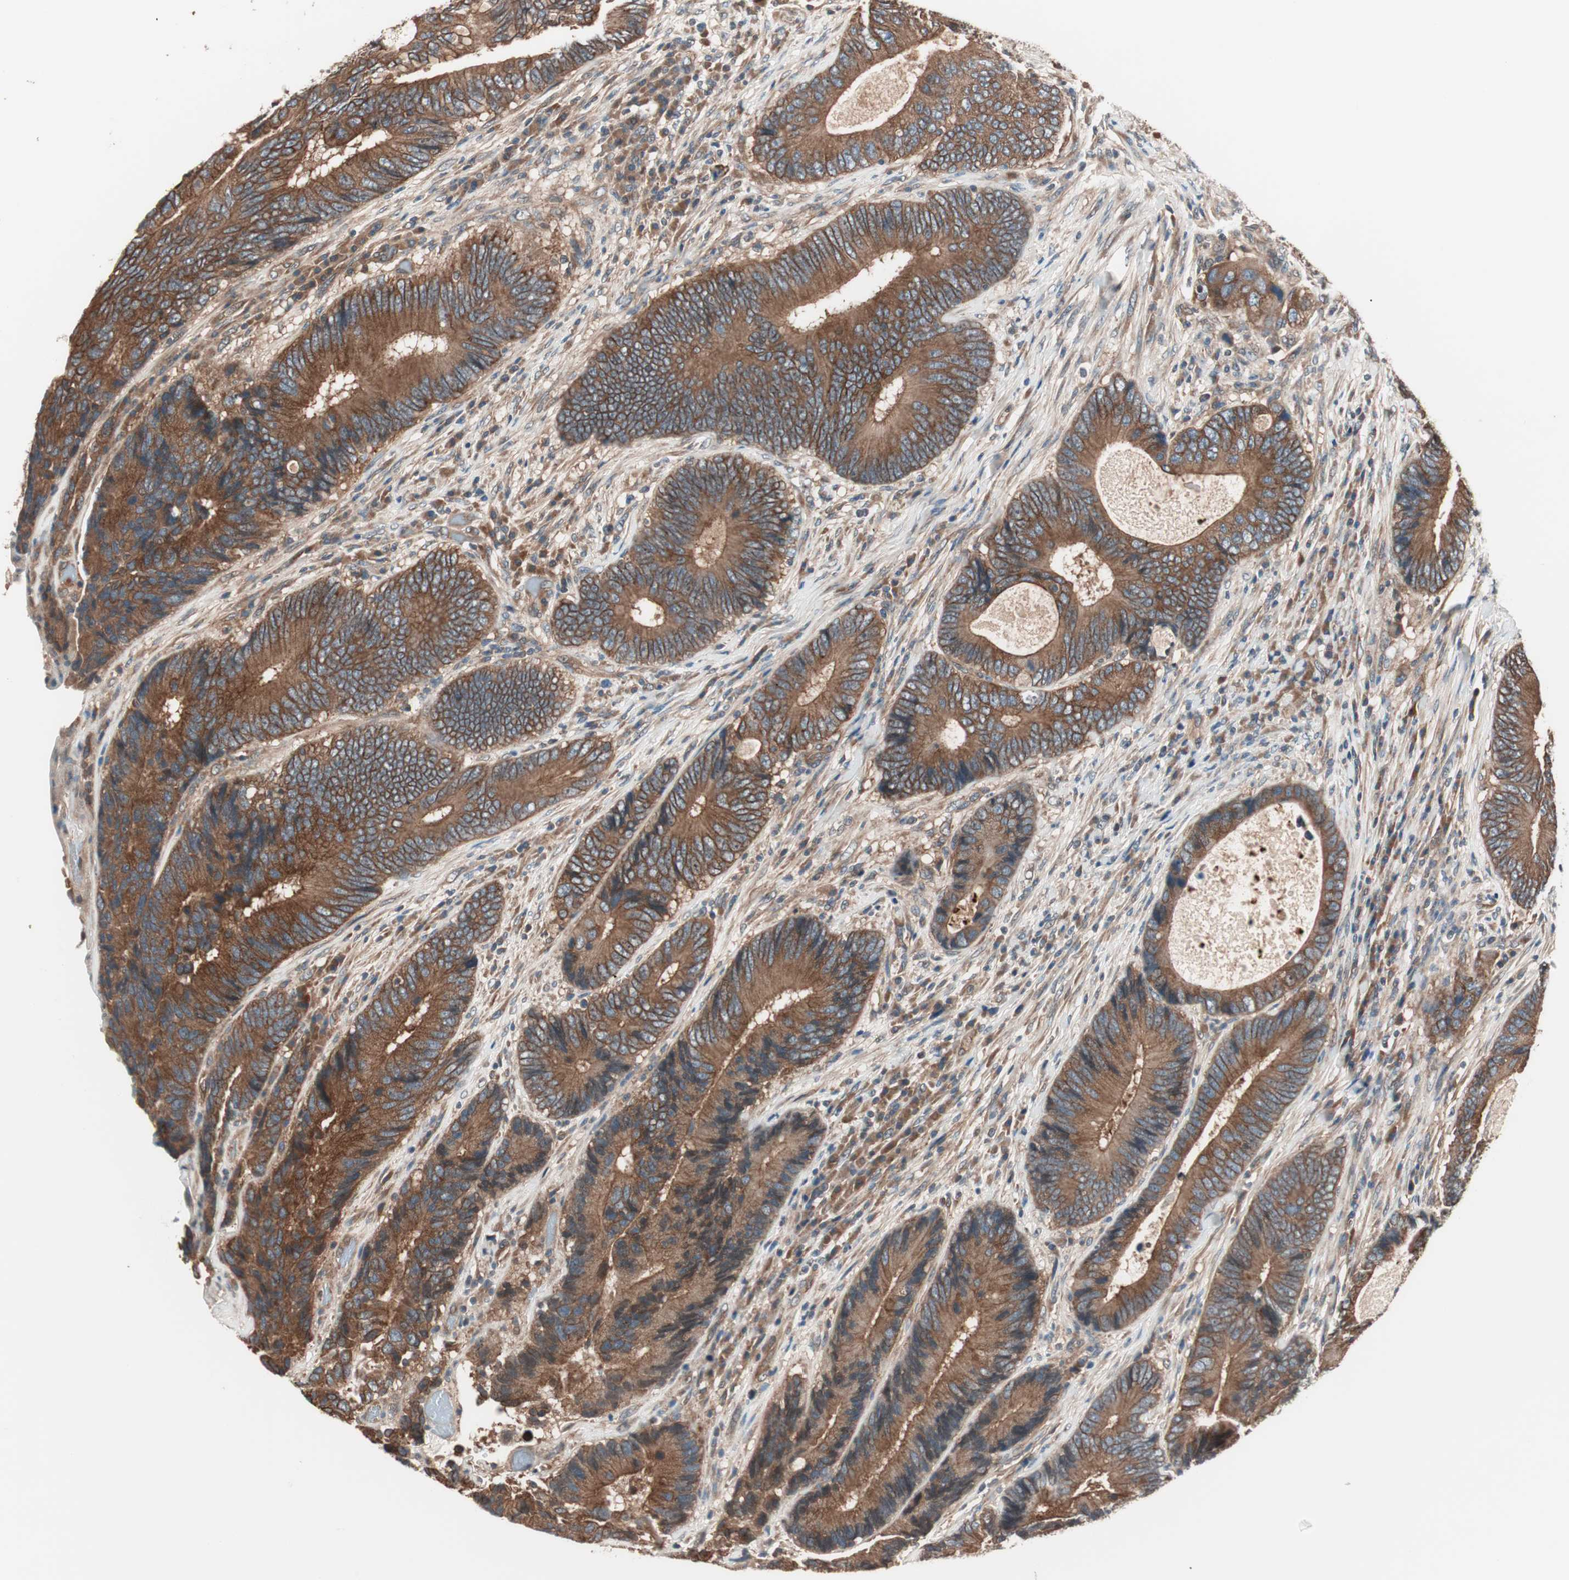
{"staining": {"intensity": "strong", "quantity": ">75%", "location": "cytoplasmic/membranous"}, "tissue": "colorectal cancer", "cell_type": "Tumor cells", "image_type": "cancer", "snomed": [{"axis": "morphology", "description": "Adenocarcinoma, NOS"}, {"axis": "topography", "description": "Colon"}], "caption": "Protein analysis of colorectal cancer tissue shows strong cytoplasmic/membranous expression in about >75% of tumor cells.", "gene": "TSG101", "patient": {"sex": "female", "age": 78}}